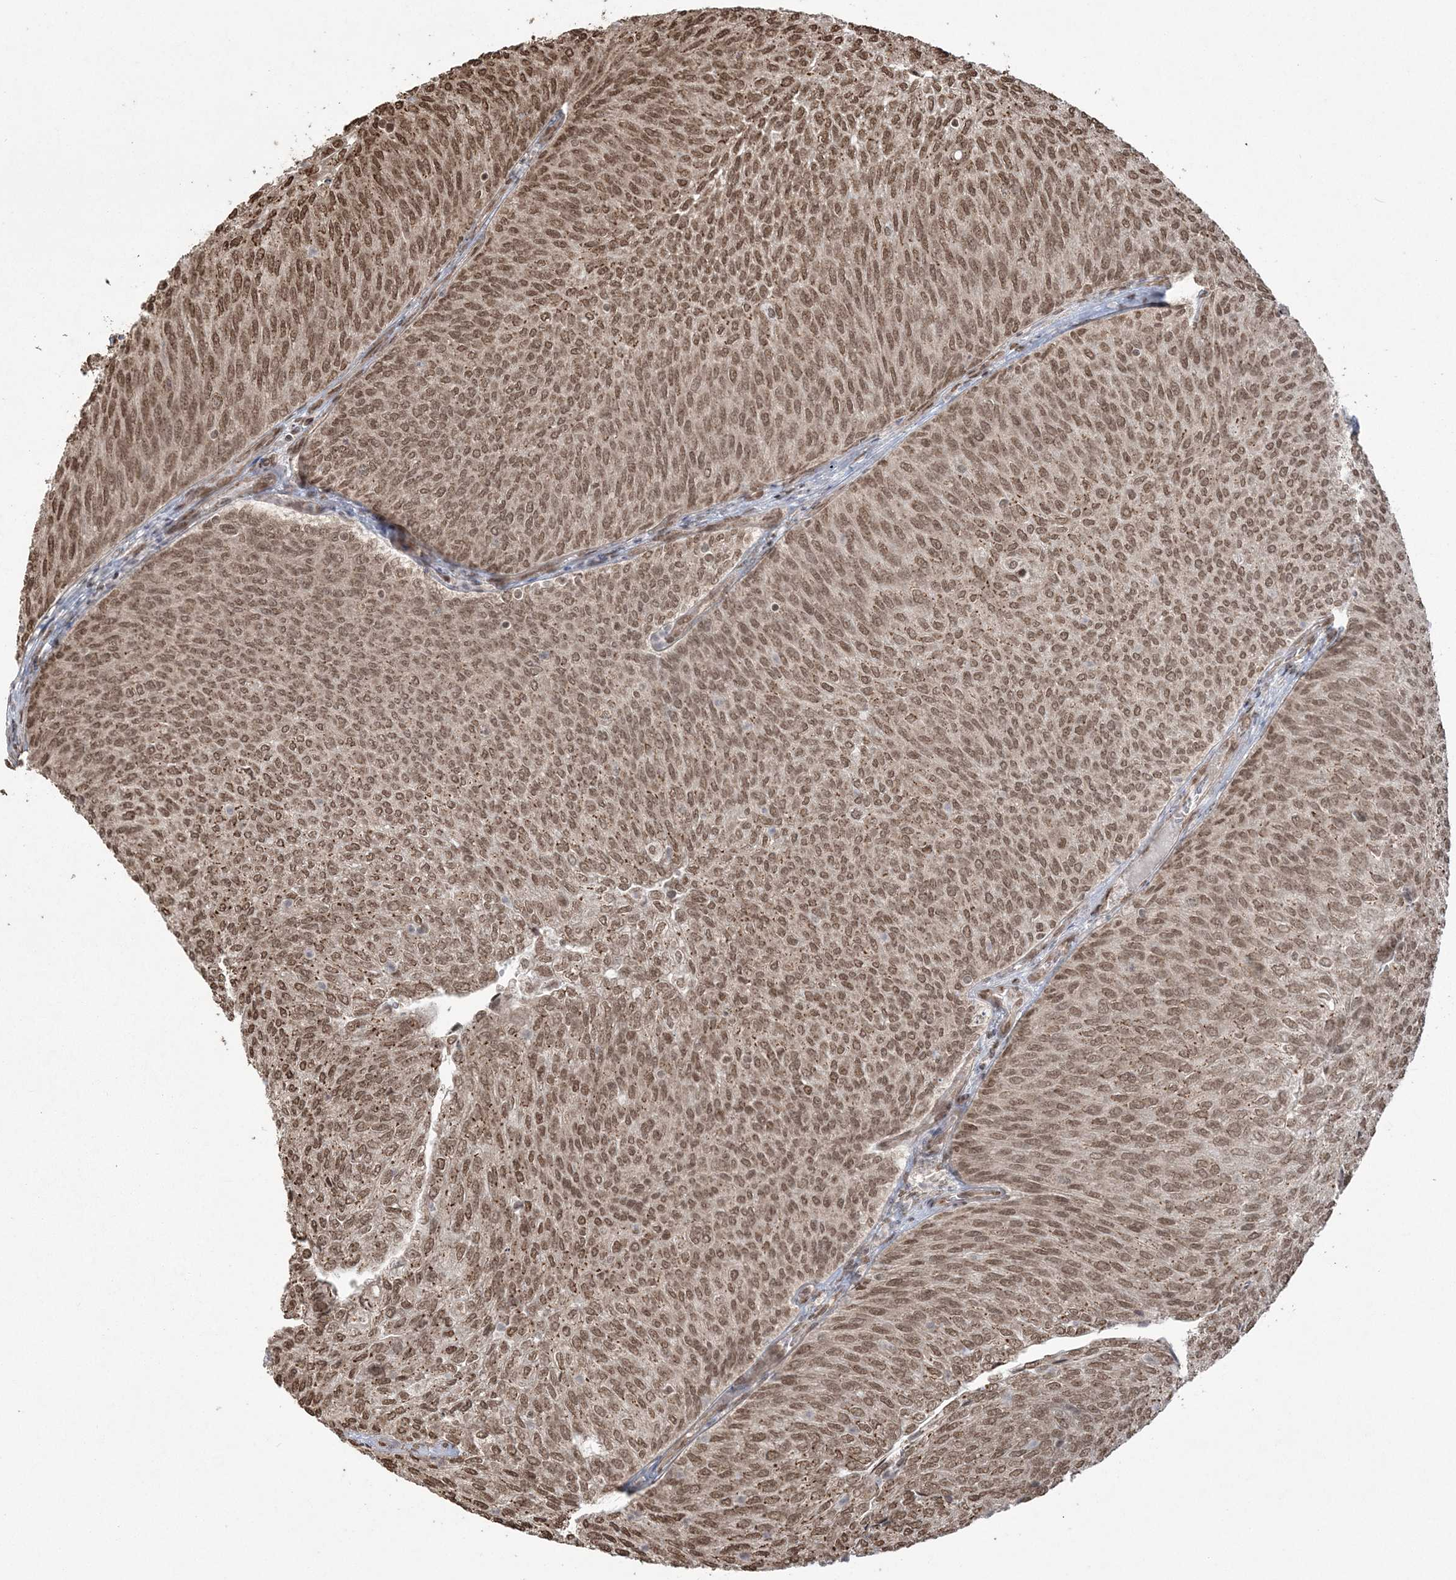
{"staining": {"intensity": "moderate", "quantity": ">75%", "location": "nuclear"}, "tissue": "urothelial cancer", "cell_type": "Tumor cells", "image_type": "cancer", "snomed": [{"axis": "morphology", "description": "Urothelial carcinoma, Low grade"}, {"axis": "topography", "description": "Urinary bladder"}], "caption": "This histopathology image exhibits IHC staining of urothelial cancer, with medium moderate nuclear expression in approximately >75% of tumor cells.", "gene": "ZNF839", "patient": {"sex": "female", "age": 79}}